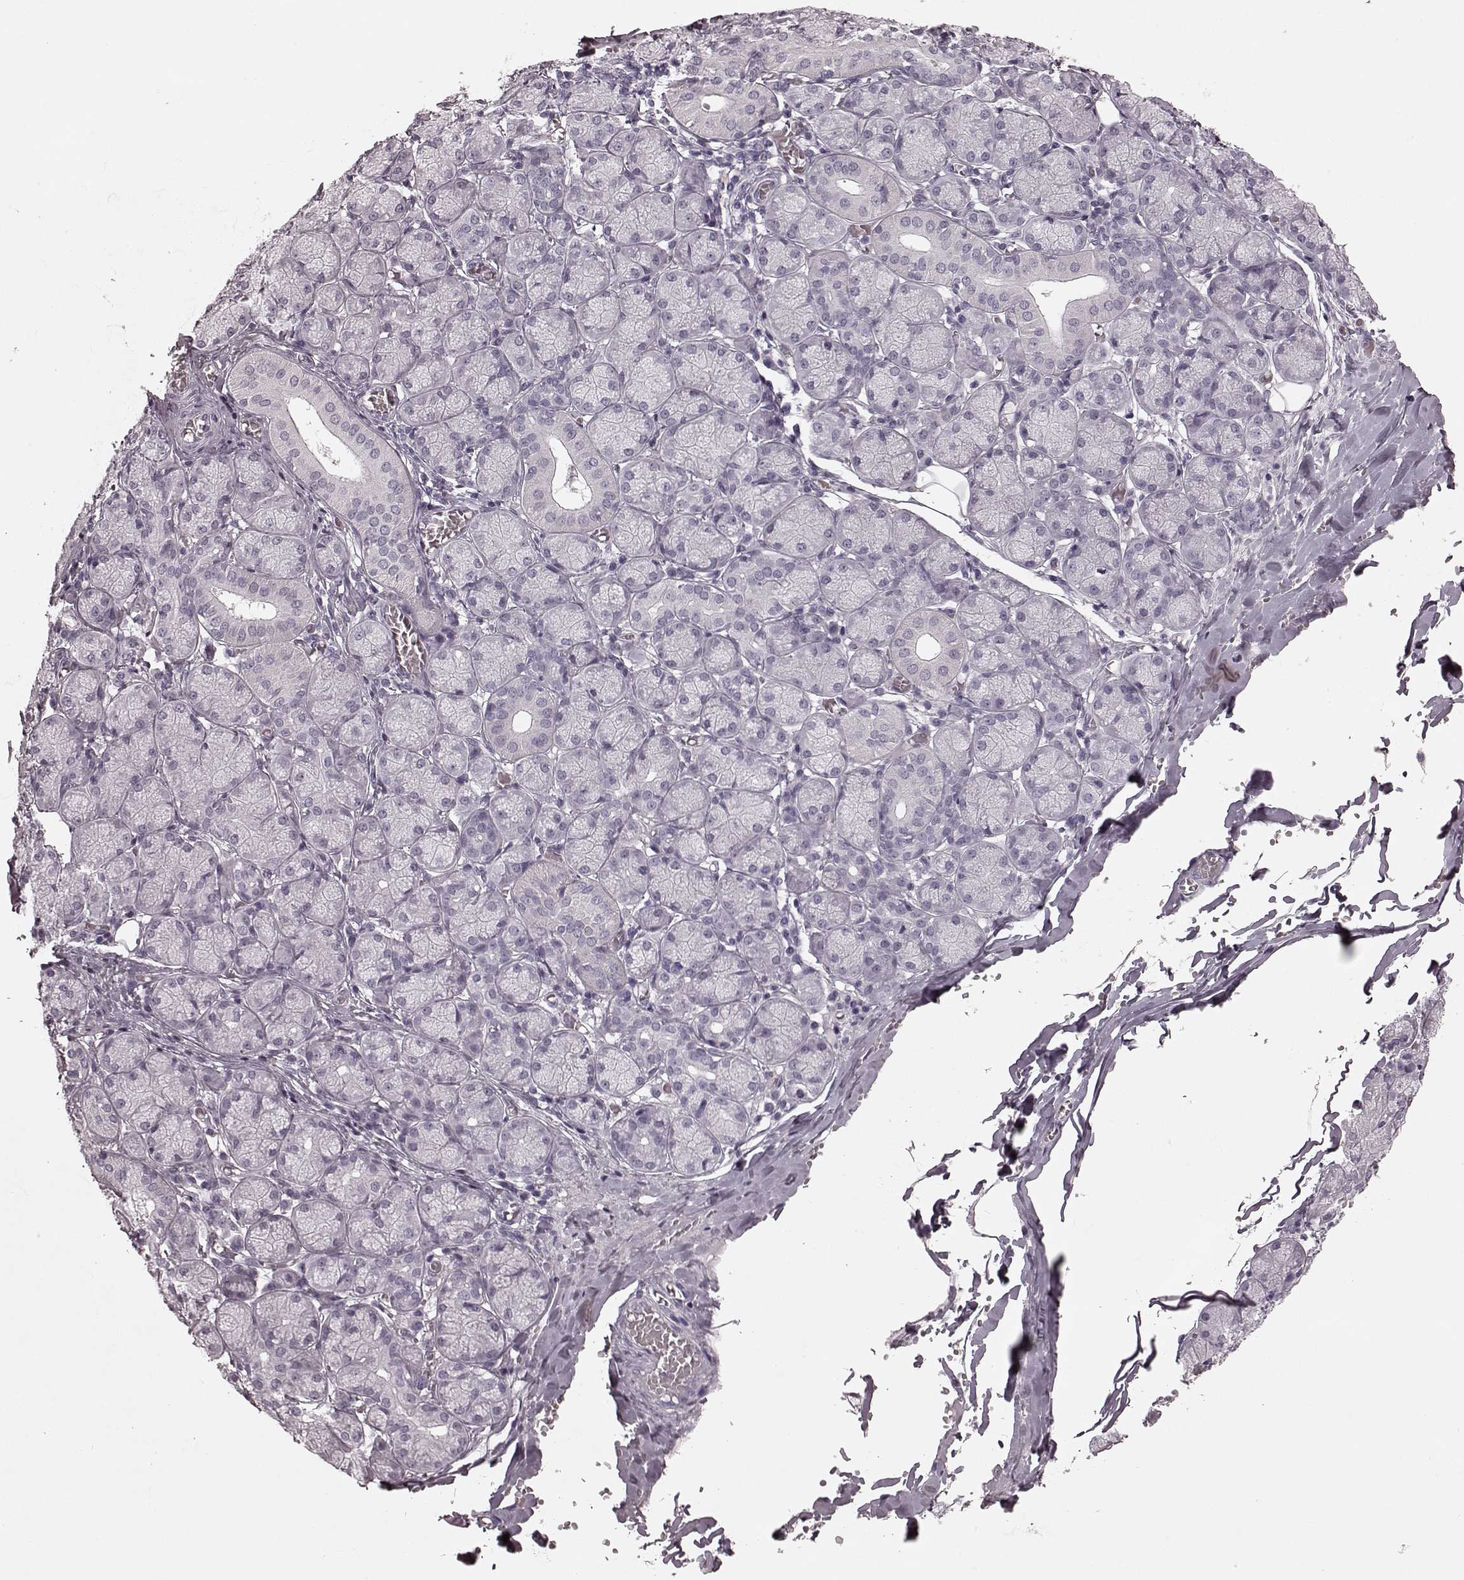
{"staining": {"intensity": "negative", "quantity": "none", "location": "none"}, "tissue": "salivary gland", "cell_type": "Glandular cells", "image_type": "normal", "snomed": [{"axis": "morphology", "description": "Normal tissue, NOS"}, {"axis": "topography", "description": "Salivary gland"}, {"axis": "topography", "description": "Peripheral nerve tissue"}], "caption": "IHC micrograph of unremarkable salivary gland: salivary gland stained with DAB (3,3'-diaminobenzidine) displays no significant protein expression in glandular cells.", "gene": "TRPM1", "patient": {"sex": "female", "age": 24}}